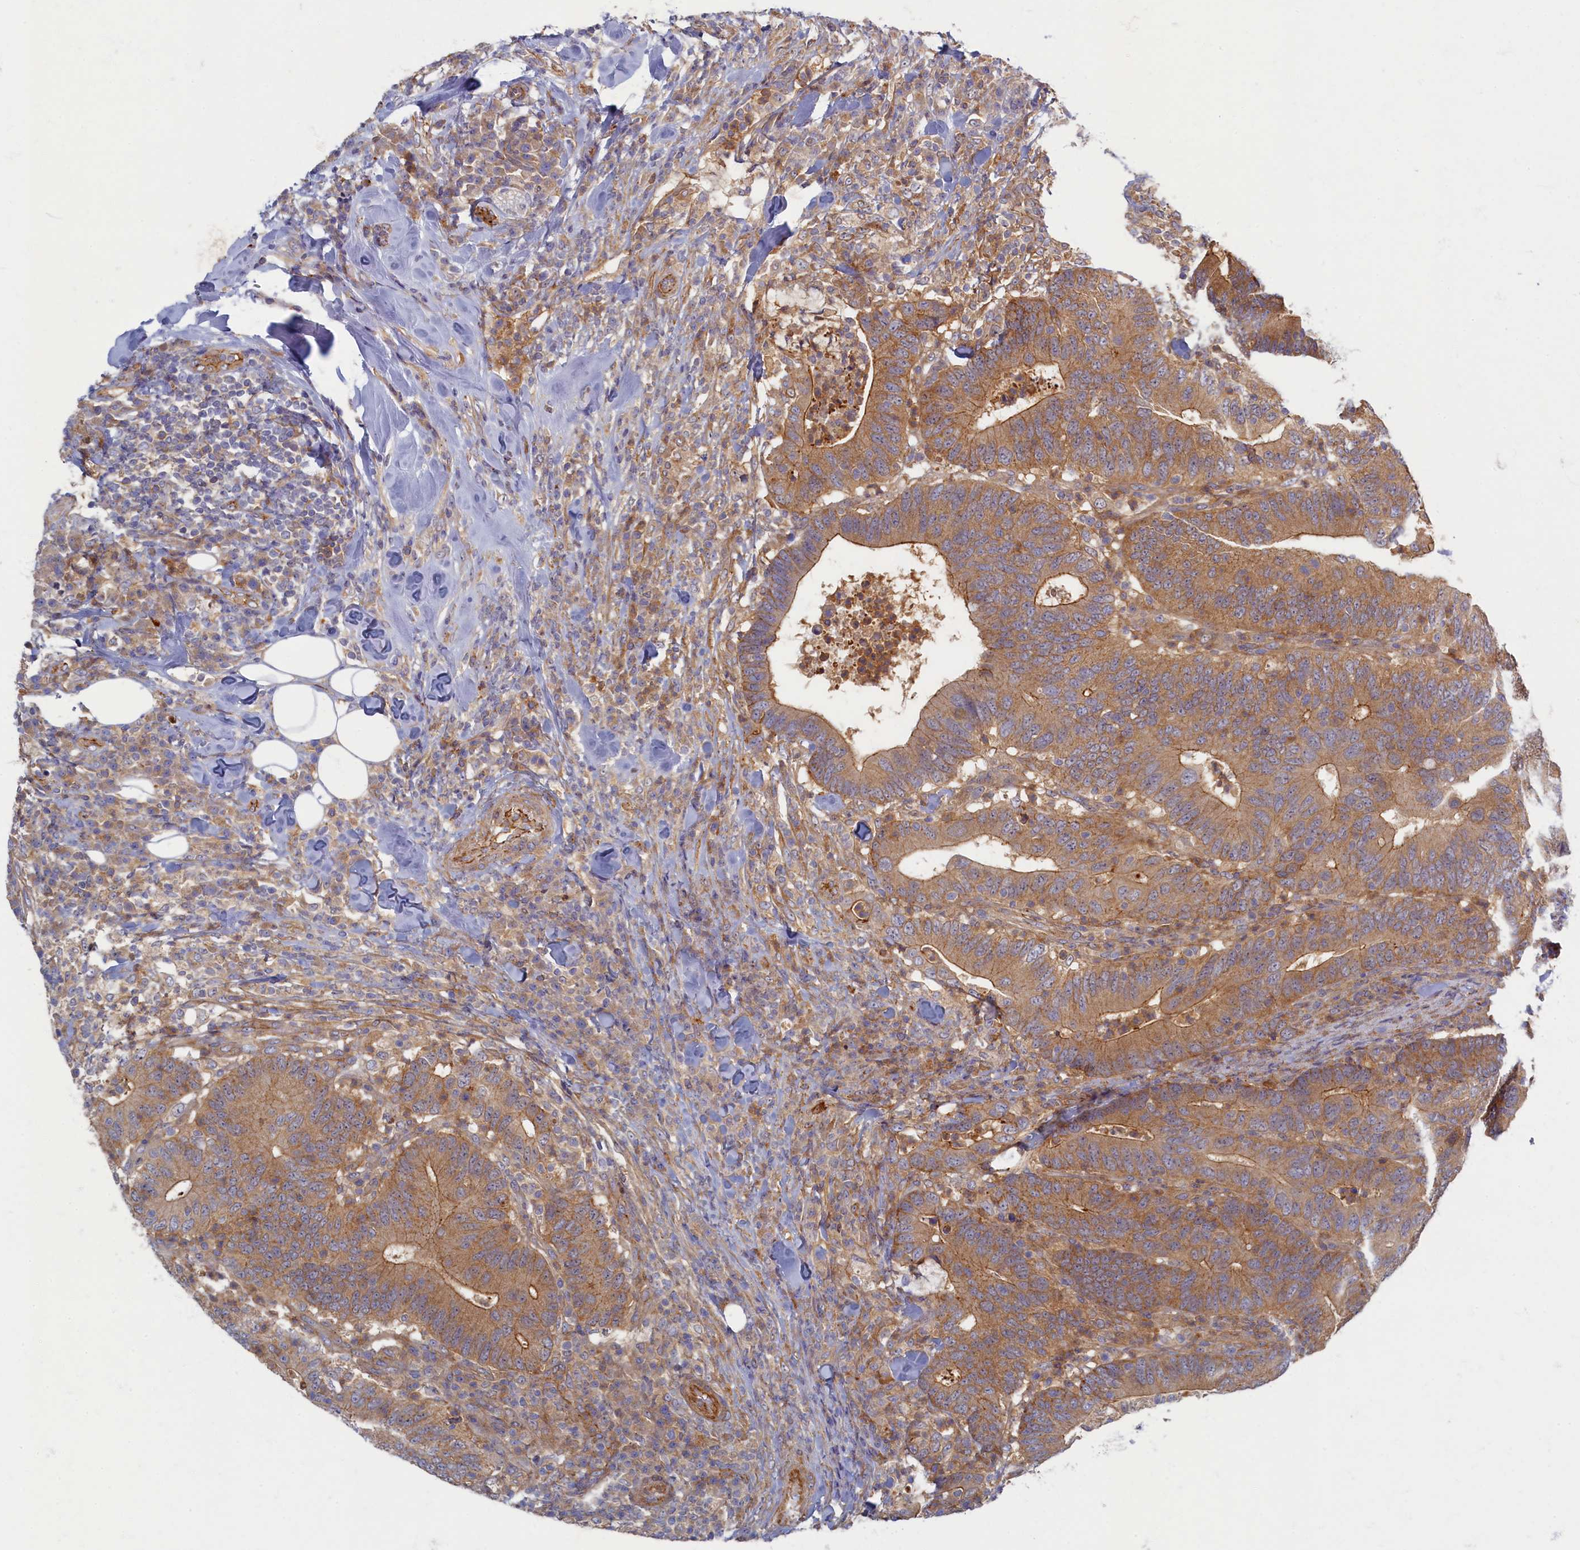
{"staining": {"intensity": "moderate", "quantity": ">75%", "location": "cytoplasmic/membranous"}, "tissue": "colorectal cancer", "cell_type": "Tumor cells", "image_type": "cancer", "snomed": [{"axis": "morphology", "description": "Adenocarcinoma, NOS"}, {"axis": "topography", "description": "Colon"}], "caption": "High-power microscopy captured an immunohistochemistry histopathology image of colorectal cancer, revealing moderate cytoplasmic/membranous staining in approximately >75% of tumor cells. (Stains: DAB (3,3'-diaminobenzidine) in brown, nuclei in blue, Microscopy: brightfield microscopy at high magnification).", "gene": "PSMG2", "patient": {"sex": "female", "age": 66}}